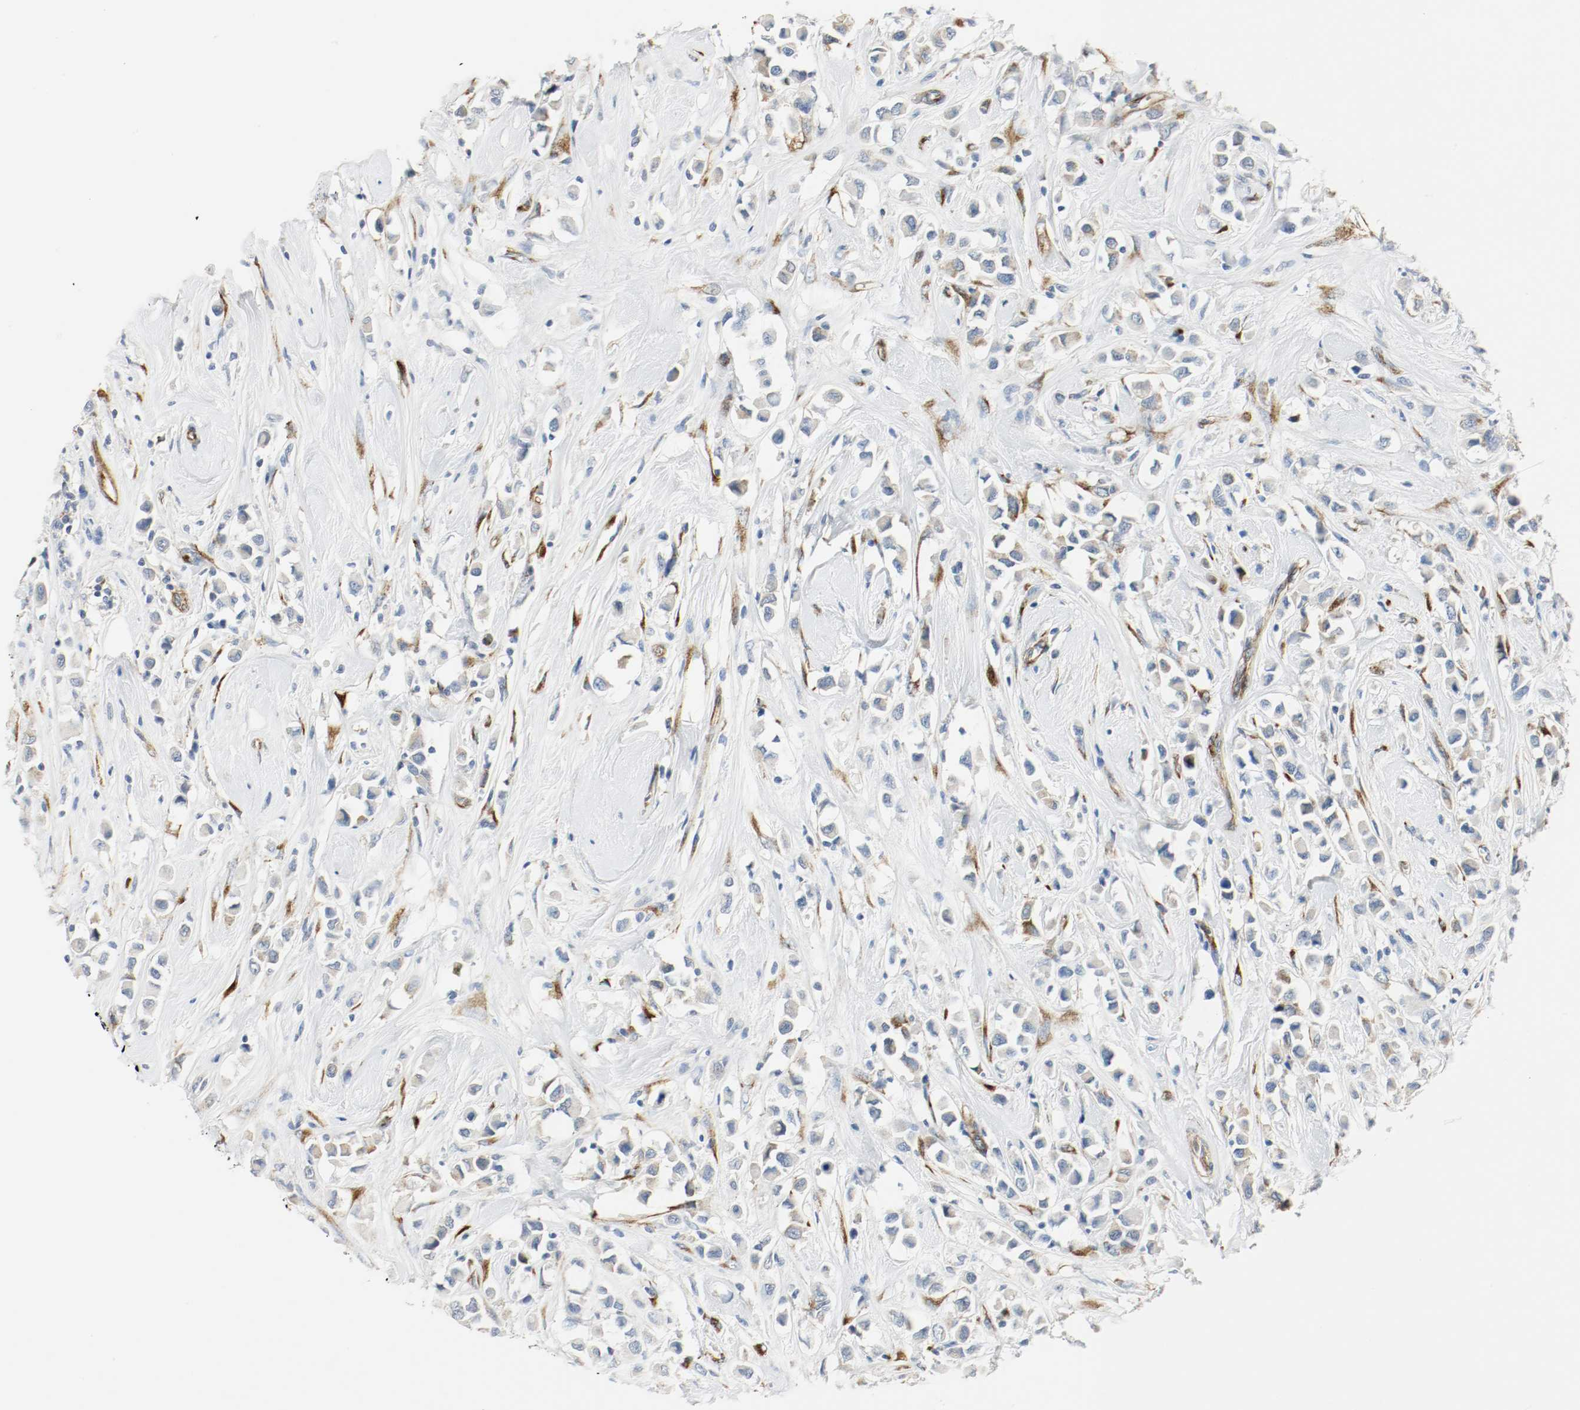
{"staining": {"intensity": "weak", "quantity": "25%-75%", "location": "cytoplasmic/membranous"}, "tissue": "breast cancer", "cell_type": "Tumor cells", "image_type": "cancer", "snomed": [{"axis": "morphology", "description": "Duct carcinoma"}, {"axis": "topography", "description": "Breast"}], "caption": "Immunohistochemical staining of human infiltrating ductal carcinoma (breast) displays low levels of weak cytoplasmic/membranous protein positivity in approximately 25%-75% of tumor cells. (brown staining indicates protein expression, while blue staining denotes nuclei).", "gene": "LAMB1", "patient": {"sex": "female", "age": 61}}